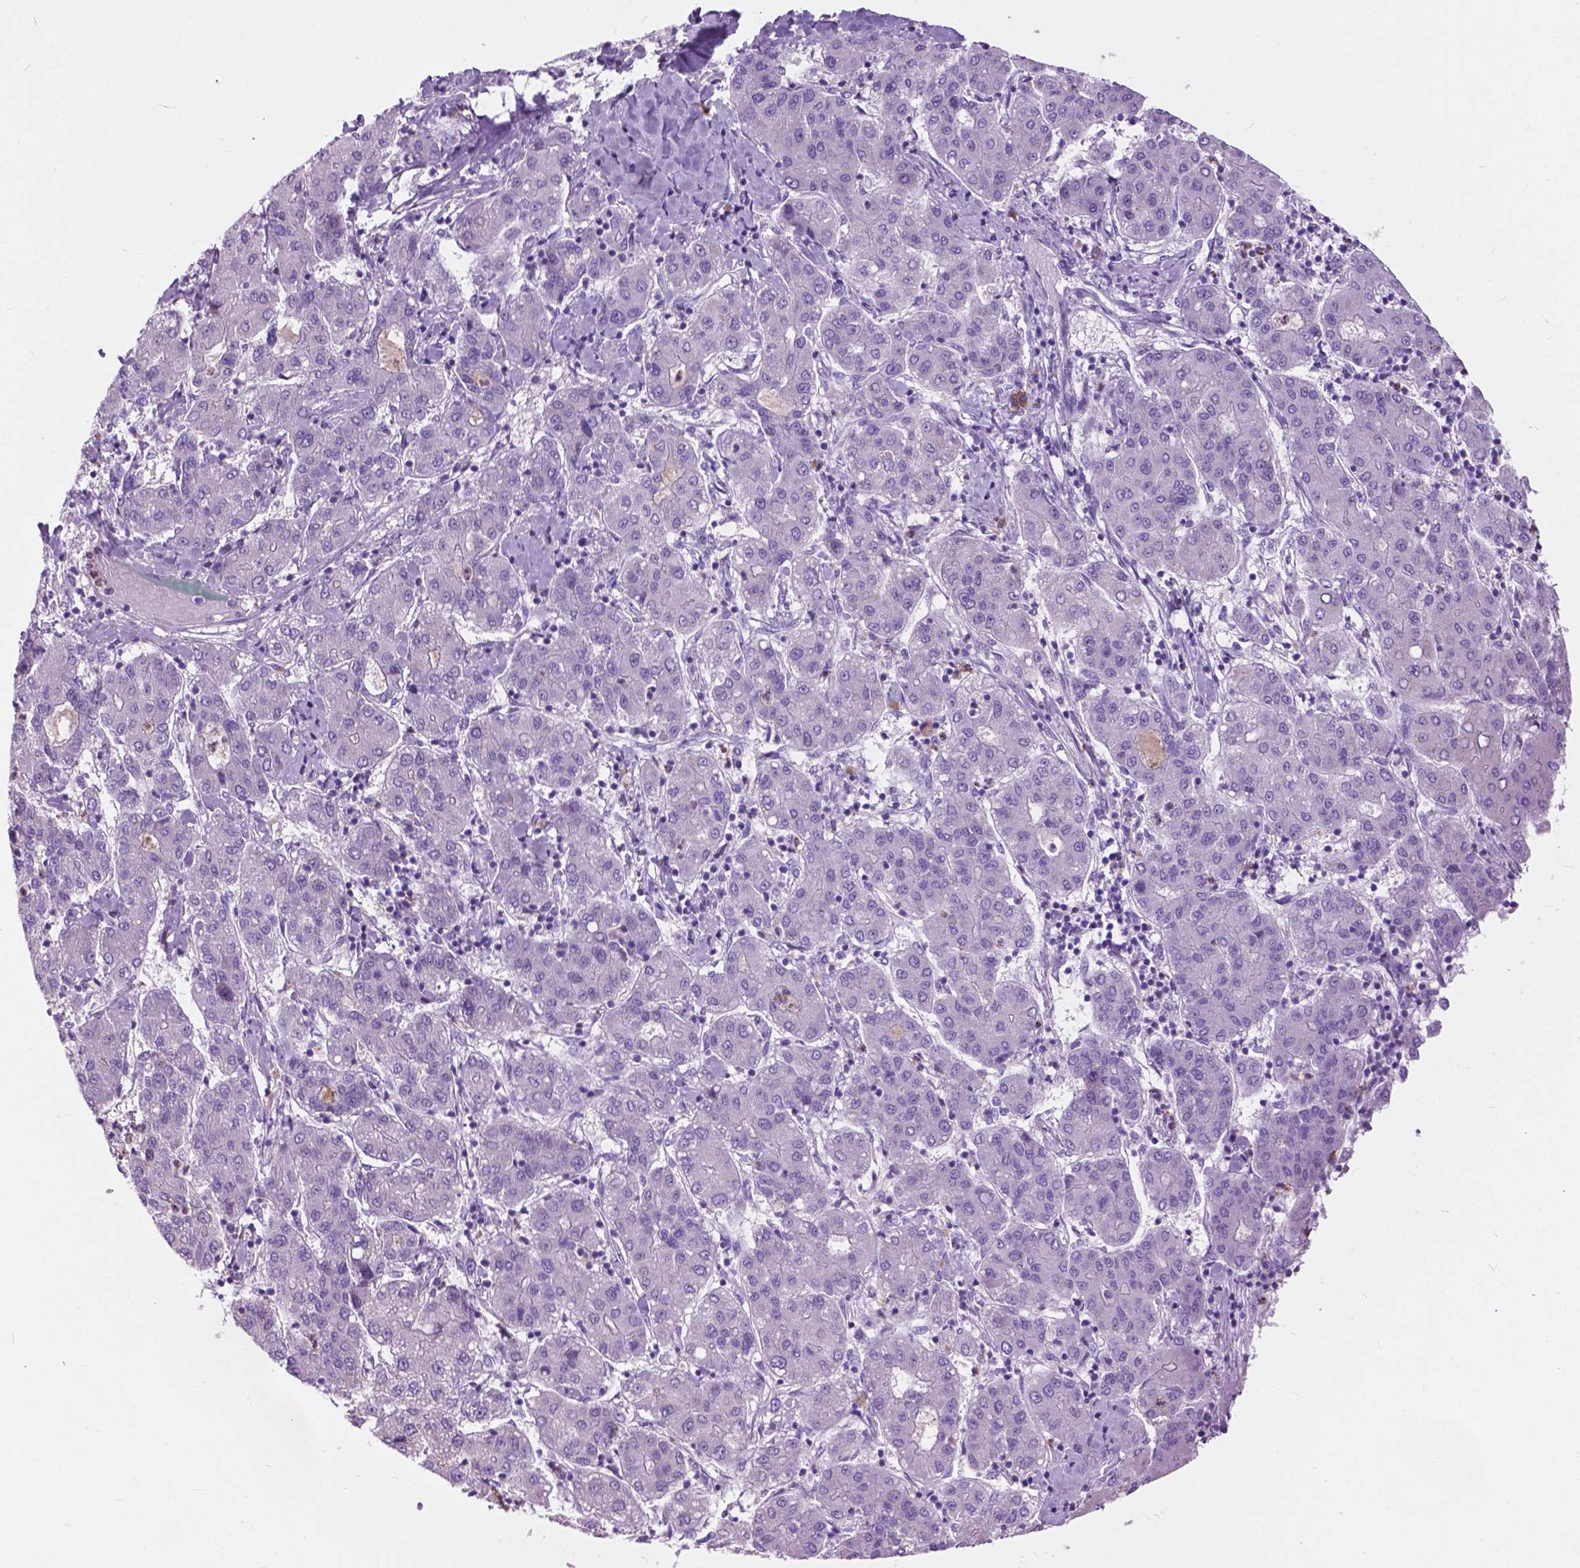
{"staining": {"intensity": "negative", "quantity": "none", "location": "none"}, "tissue": "liver cancer", "cell_type": "Tumor cells", "image_type": "cancer", "snomed": [{"axis": "morphology", "description": "Carcinoma, Hepatocellular, NOS"}, {"axis": "topography", "description": "Liver"}], "caption": "A photomicrograph of human hepatocellular carcinoma (liver) is negative for staining in tumor cells.", "gene": "PRR35", "patient": {"sex": "male", "age": 65}}